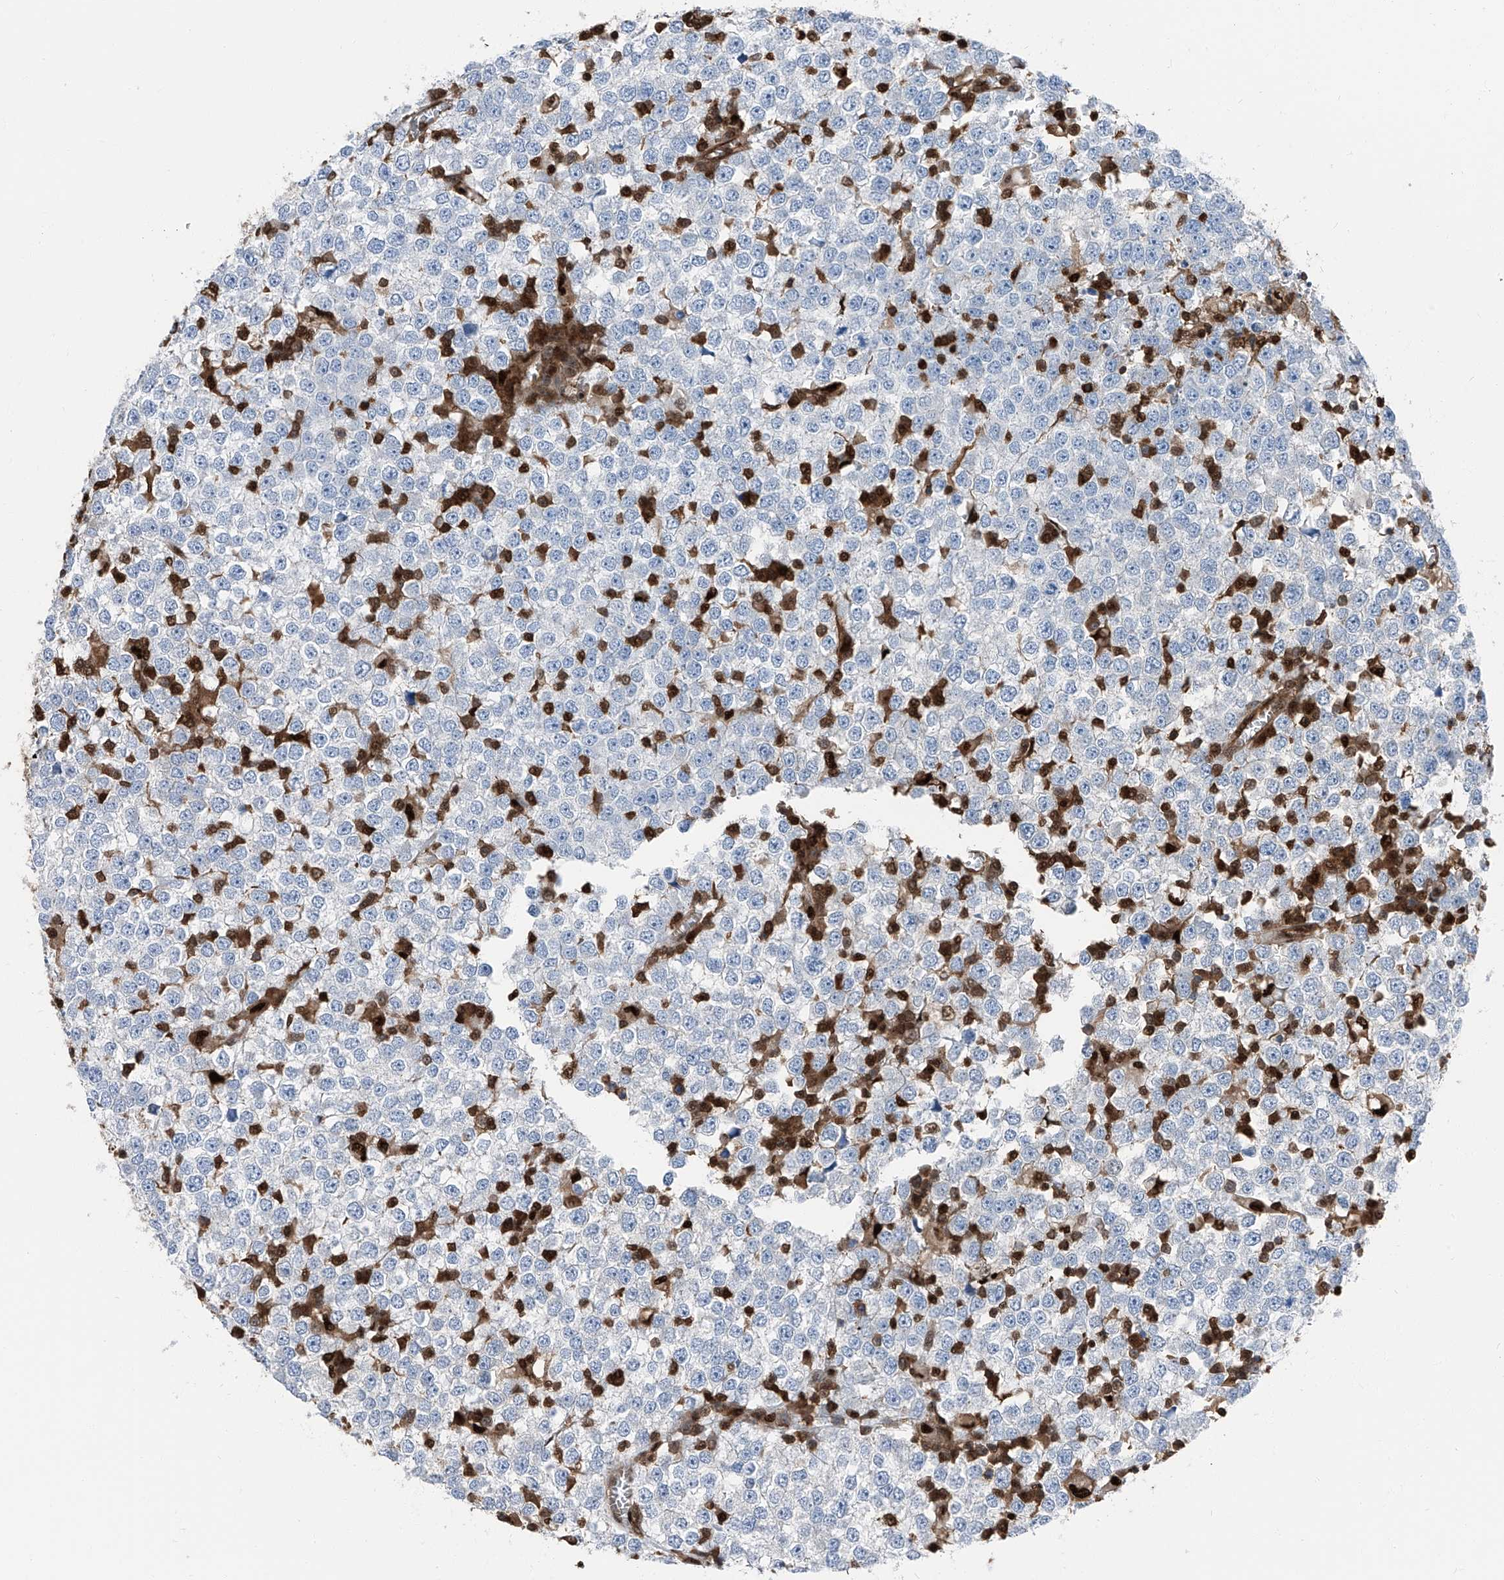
{"staining": {"intensity": "negative", "quantity": "none", "location": "none"}, "tissue": "testis cancer", "cell_type": "Tumor cells", "image_type": "cancer", "snomed": [{"axis": "morphology", "description": "Seminoma, NOS"}, {"axis": "topography", "description": "Testis"}], "caption": "This is a micrograph of immunohistochemistry staining of seminoma (testis), which shows no staining in tumor cells.", "gene": "PSMB10", "patient": {"sex": "male", "age": 65}}